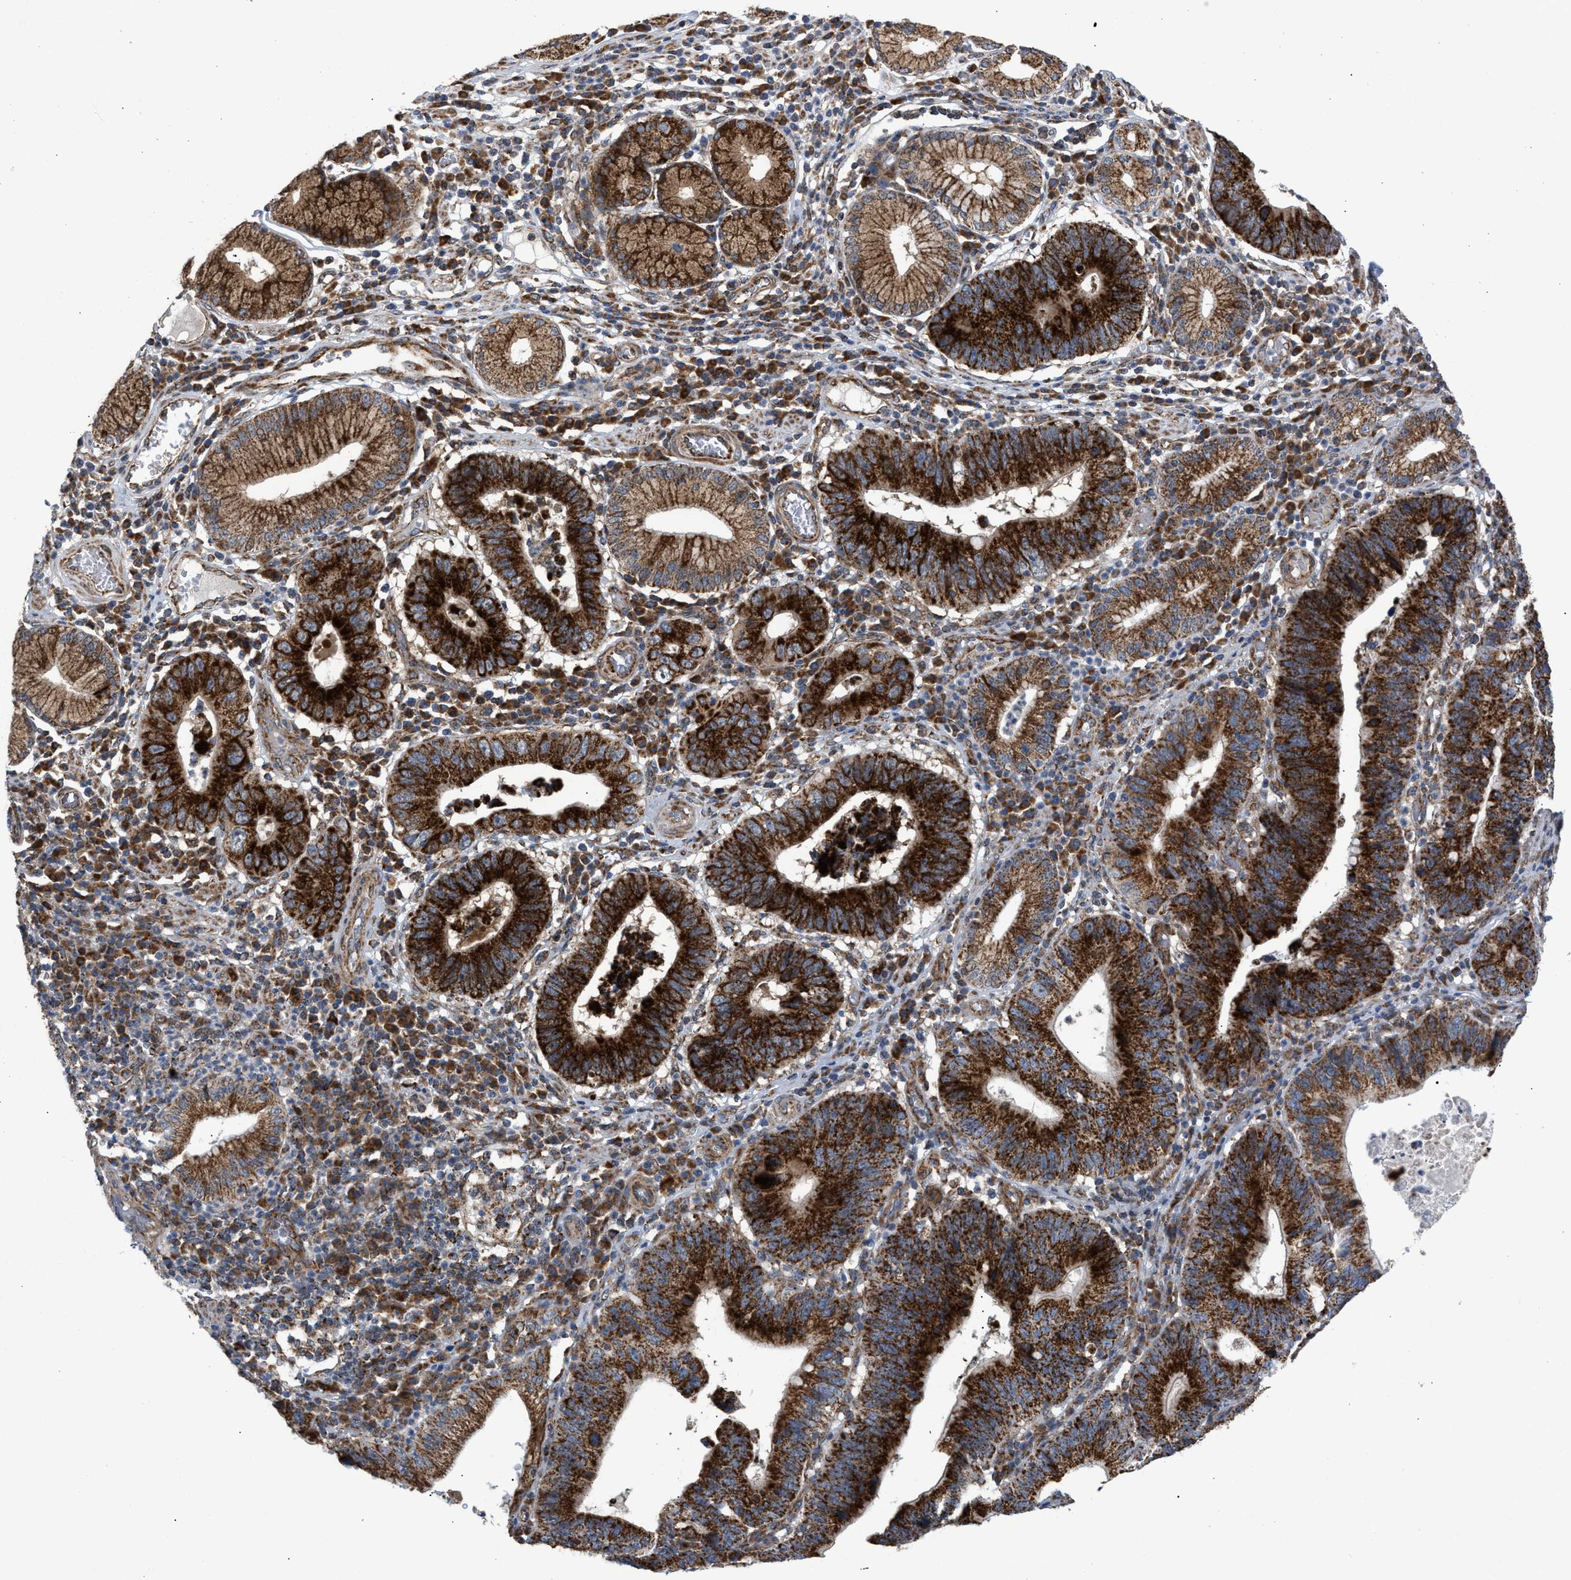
{"staining": {"intensity": "strong", "quantity": ">75%", "location": "cytoplasmic/membranous"}, "tissue": "stomach cancer", "cell_type": "Tumor cells", "image_type": "cancer", "snomed": [{"axis": "morphology", "description": "Adenocarcinoma, NOS"}, {"axis": "topography", "description": "Stomach"}], "caption": "The immunohistochemical stain shows strong cytoplasmic/membranous positivity in tumor cells of stomach cancer tissue.", "gene": "TACO1", "patient": {"sex": "male", "age": 59}}